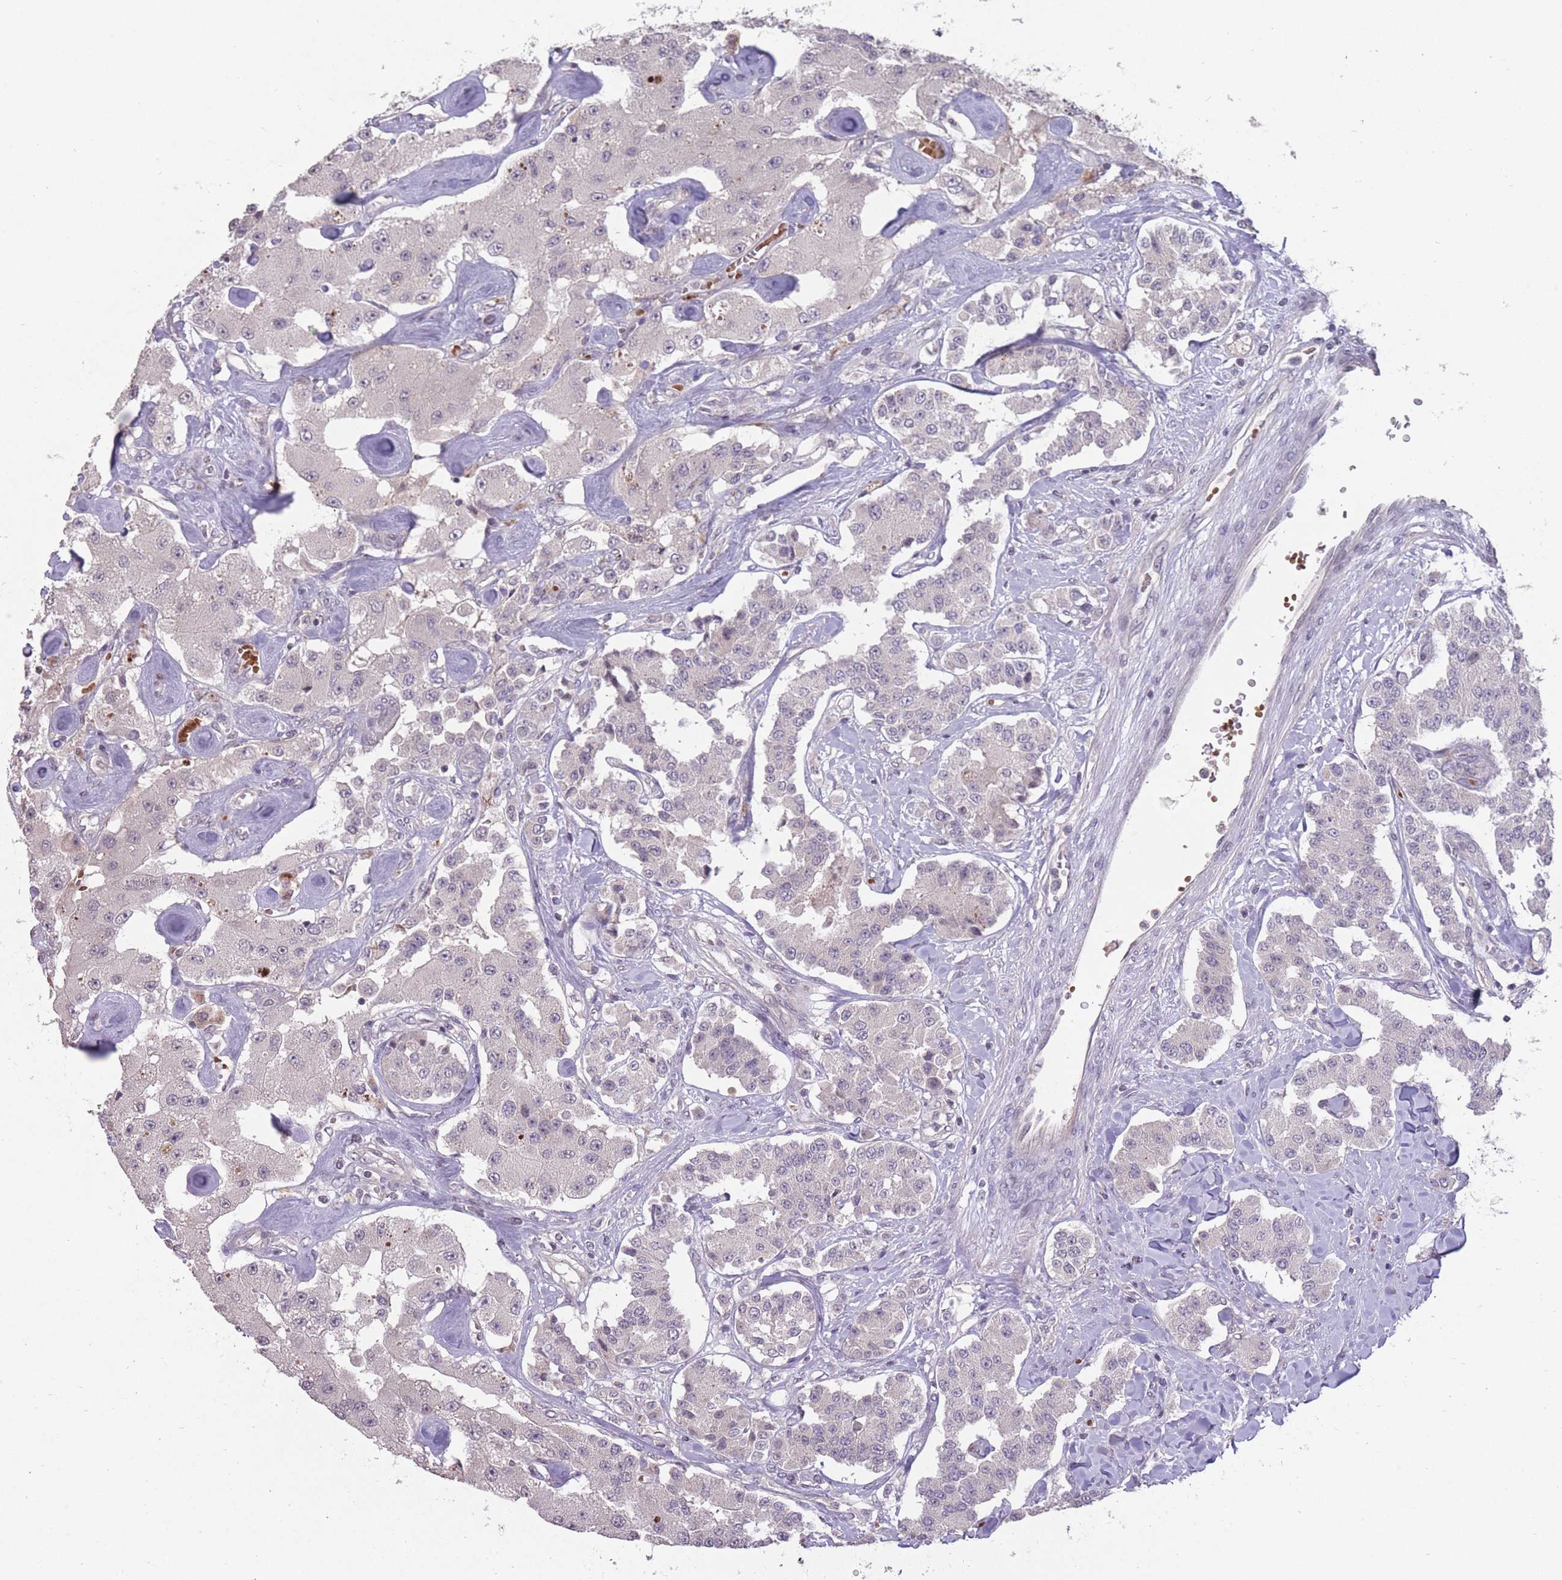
{"staining": {"intensity": "negative", "quantity": "none", "location": "none"}, "tissue": "carcinoid", "cell_type": "Tumor cells", "image_type": "cancer", "snomed": [{"axis": "morphology", "description": "Carcinoid, malignant, NOS"}, {"axis": "topography", "description": "Pancreas"}], "caption": "Immunohistochemistry of human carcinoid shows no expression in tumor cells.", "gene": "ADCYAP1R1", "patient": {"sex": "male", "age": 41}}